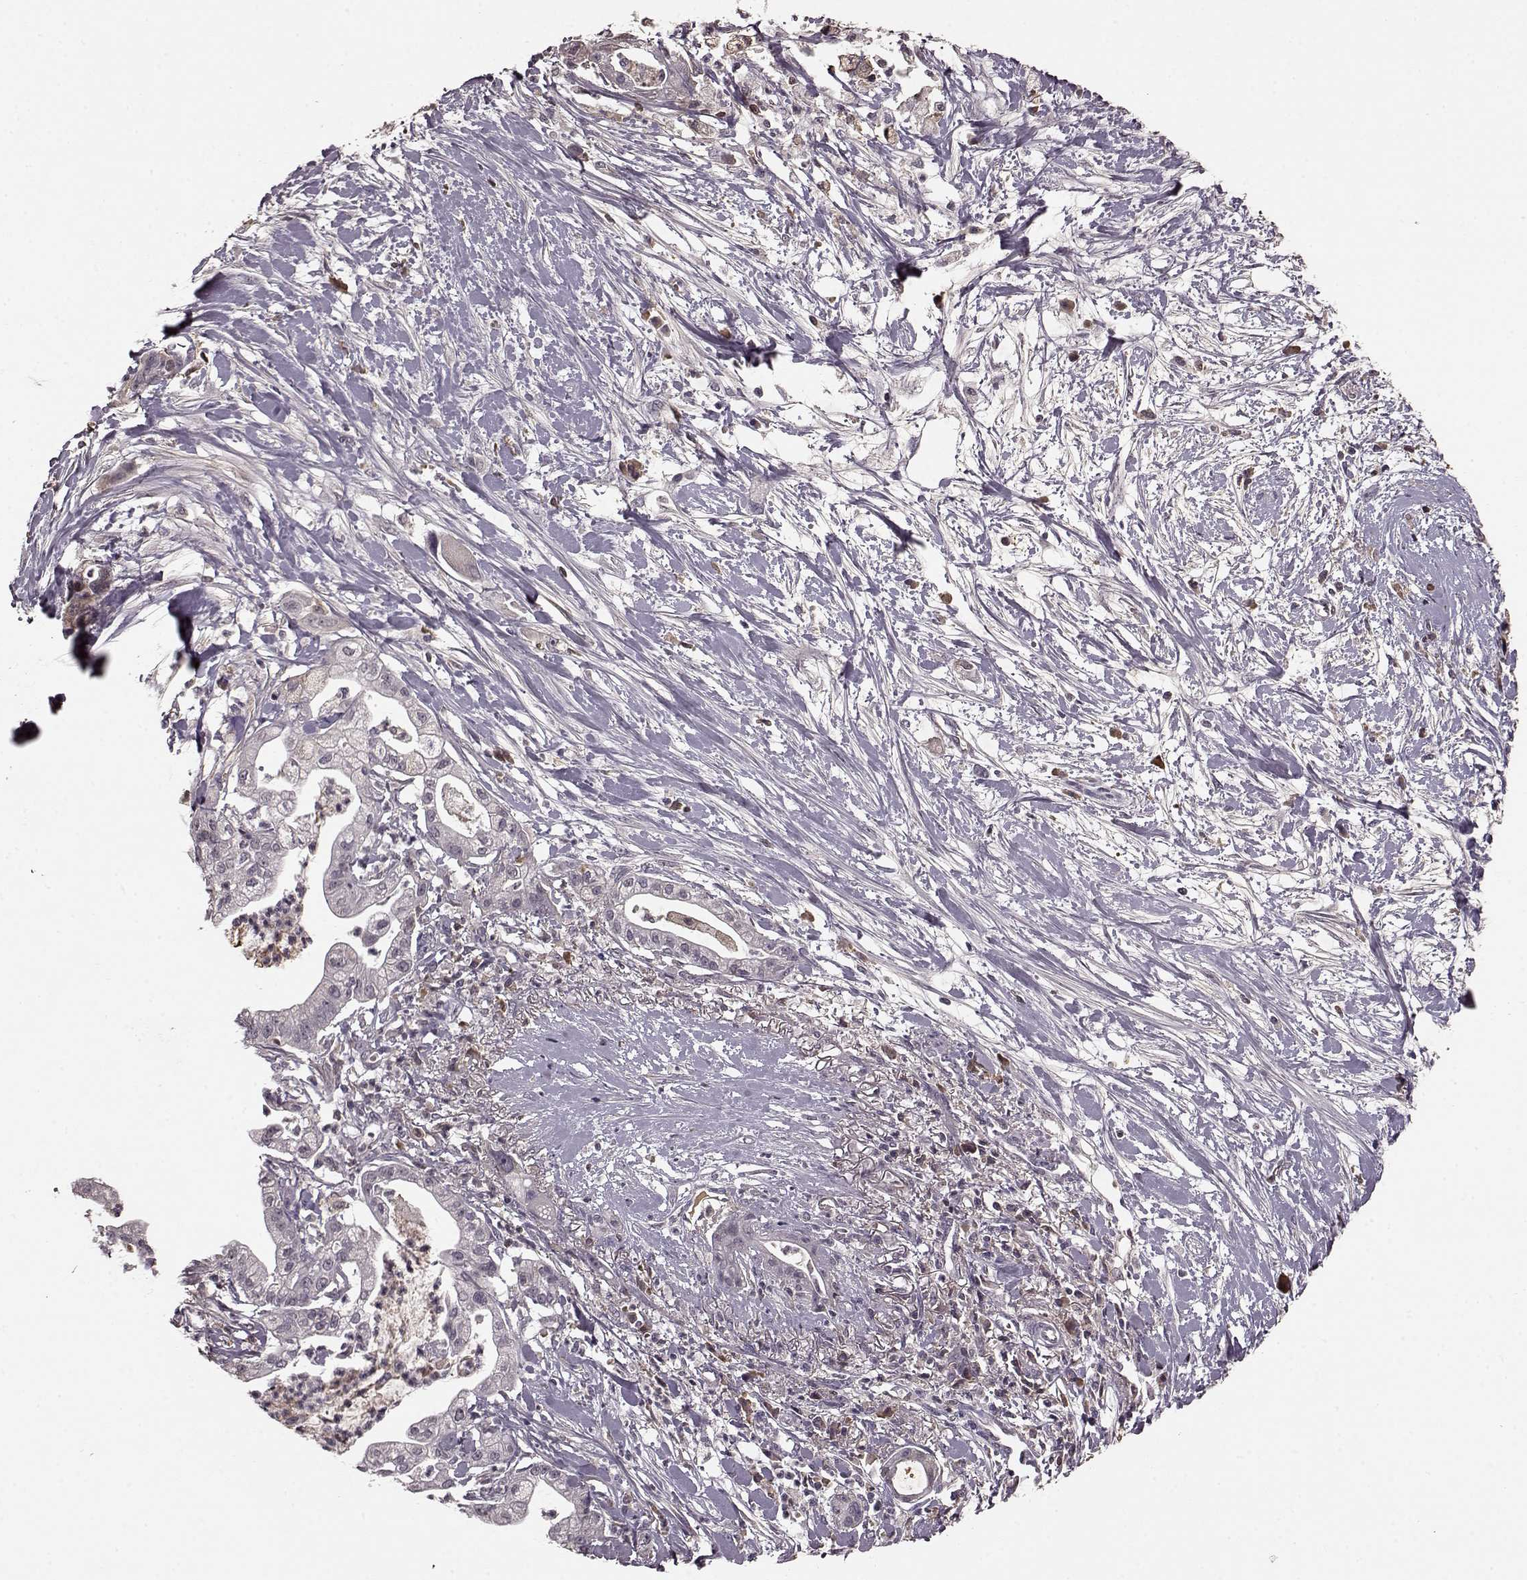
{"staining": {"intensity": "negative", "quantity": "none", "location": "none"}, "tissue": "pancreatic cancer", "cell_type": "Tumor cells", "image_type": "cancer", "snomed": [{"axis": "morphology", "description": "Normal tissue, NOS"}, {"axis": "morphology", "description": "Adenocarcinoma, NOS"}, {"axis": "topography", "description": "Lymph node"}, {"axis": "topography", "description": "Pancreas"}], "caption": "This photomicrograph is of pancreatic cancer (adenocarcinoma) stained with immunohistochemistry (IHC) to label a protein in brown with the nuclei are counter-stained blue. There is no positivity in tumor cells.", "gene": "NRL", "patient": {"sex": "female", "age": 58}}